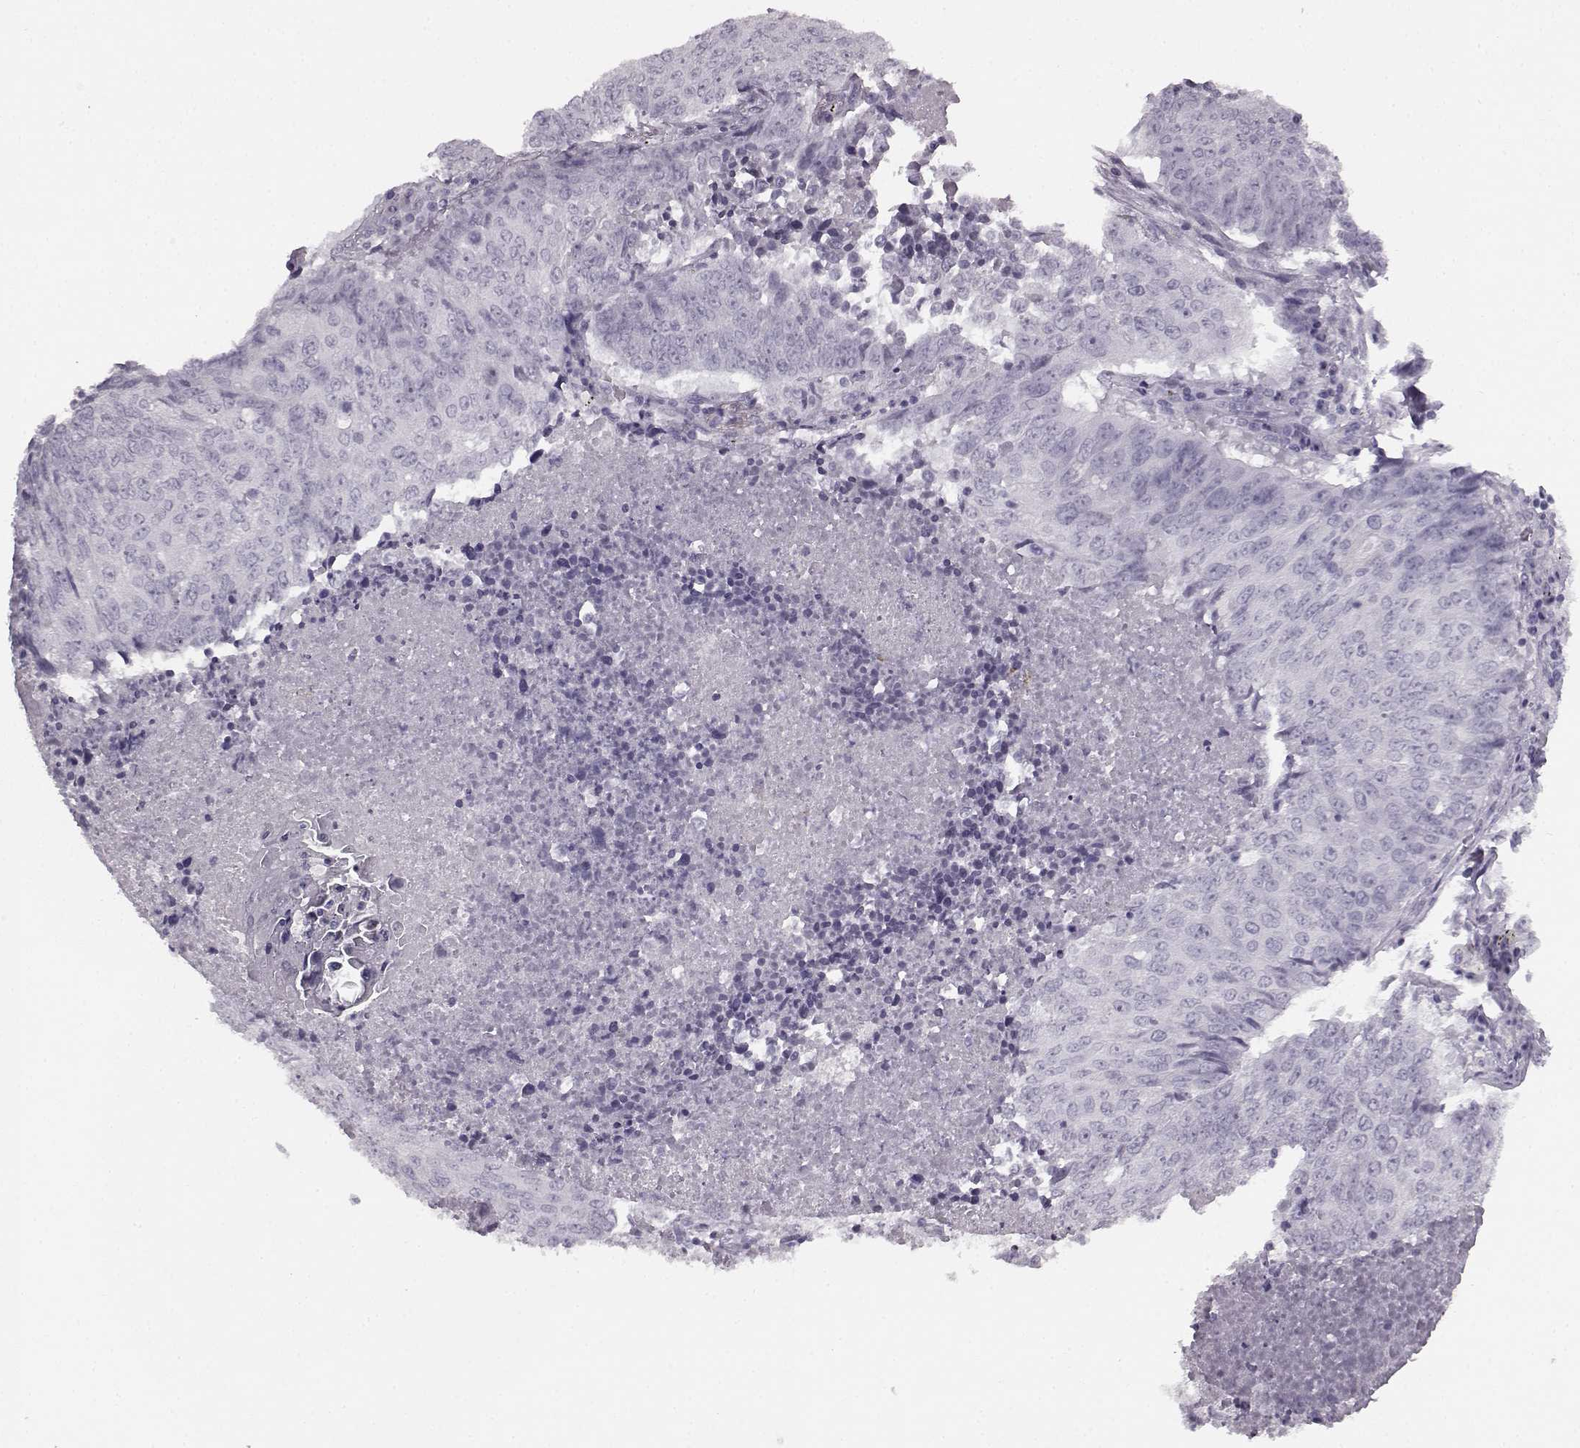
{"staining": {"intensity": "negative", "quantity": "none", "location": "none"}, "tissue": "lung cancer", "cell_type": "Tumor cells", "image_type": "cancer", "snomed": [{"axis": "morphology", "description": "Normal tissue, NOS"}, {"axis": "morphology", "description": "Squamous cell carcinoma, NOS"}, {"axis": "topography", "description": "Bronchus"}, {"axis": "topography", "description": "Lung"}], "caption": "This is a photomicrograph of IHC staining of lung cancer, which shows no staining in tumor cells.", "gene": "SEMG2", "patient": {"sex": "male", "age": 64}}